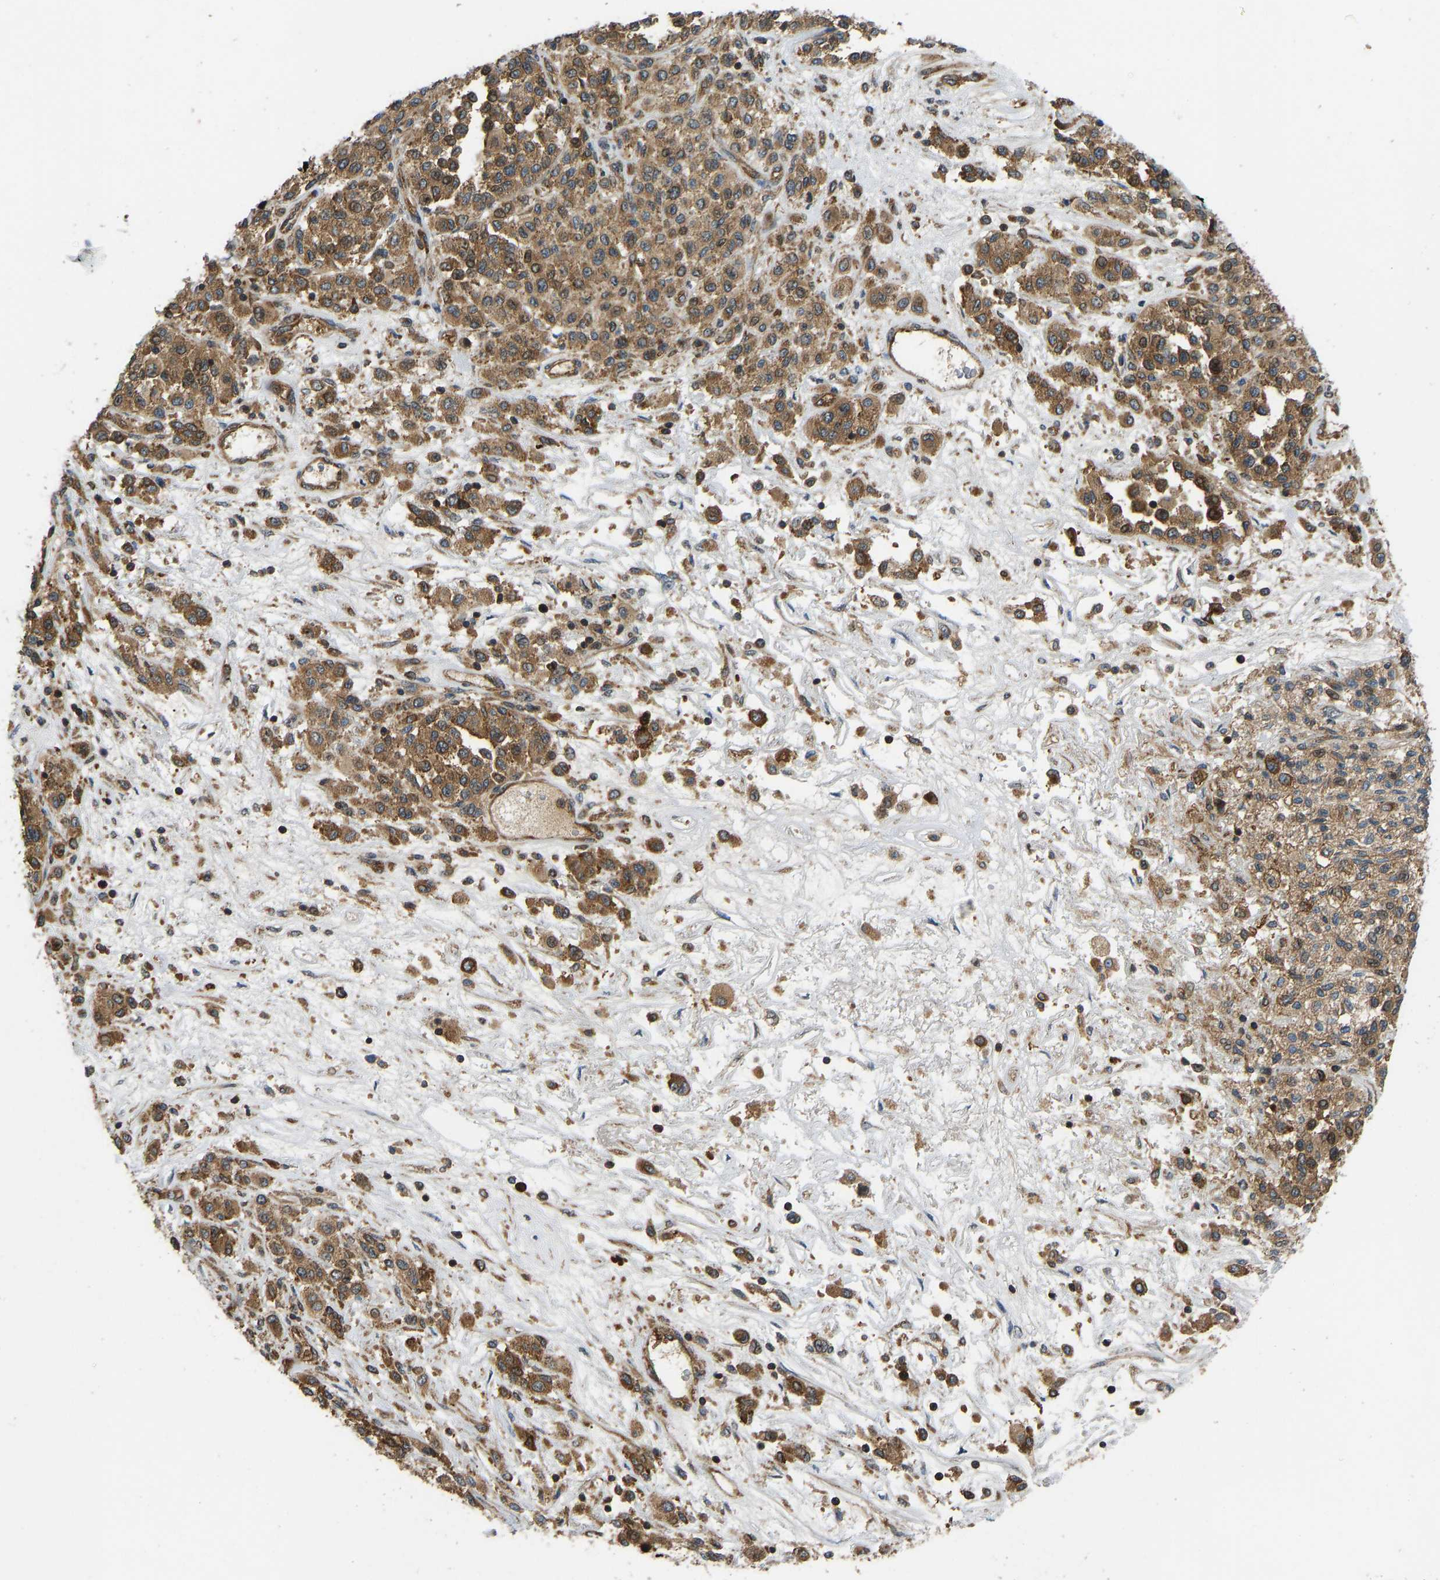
{"staining": {"intensity": "moderate", "quantity": ">75%", "location": "cytoplasmic/membranous"}, "tissue": "melanoma", "cell_type": "Tumor cells", "image_type": "cancer", "snomed": [{"axis": "morphology", "description": "Malignant melanoma, Metastatic site"}, {"axis": "topography", "description": "Pancreas"}], "caption": "Moderate cytoplasmic/membranous positivity for a protein is appreciated in approximately >75% of tumor cells of malignant melanoma (metastatic site) using immunohistochemistry (IHC).", "gene": "RASGRF2", "patient": {"sex": "female", "age": 30}}